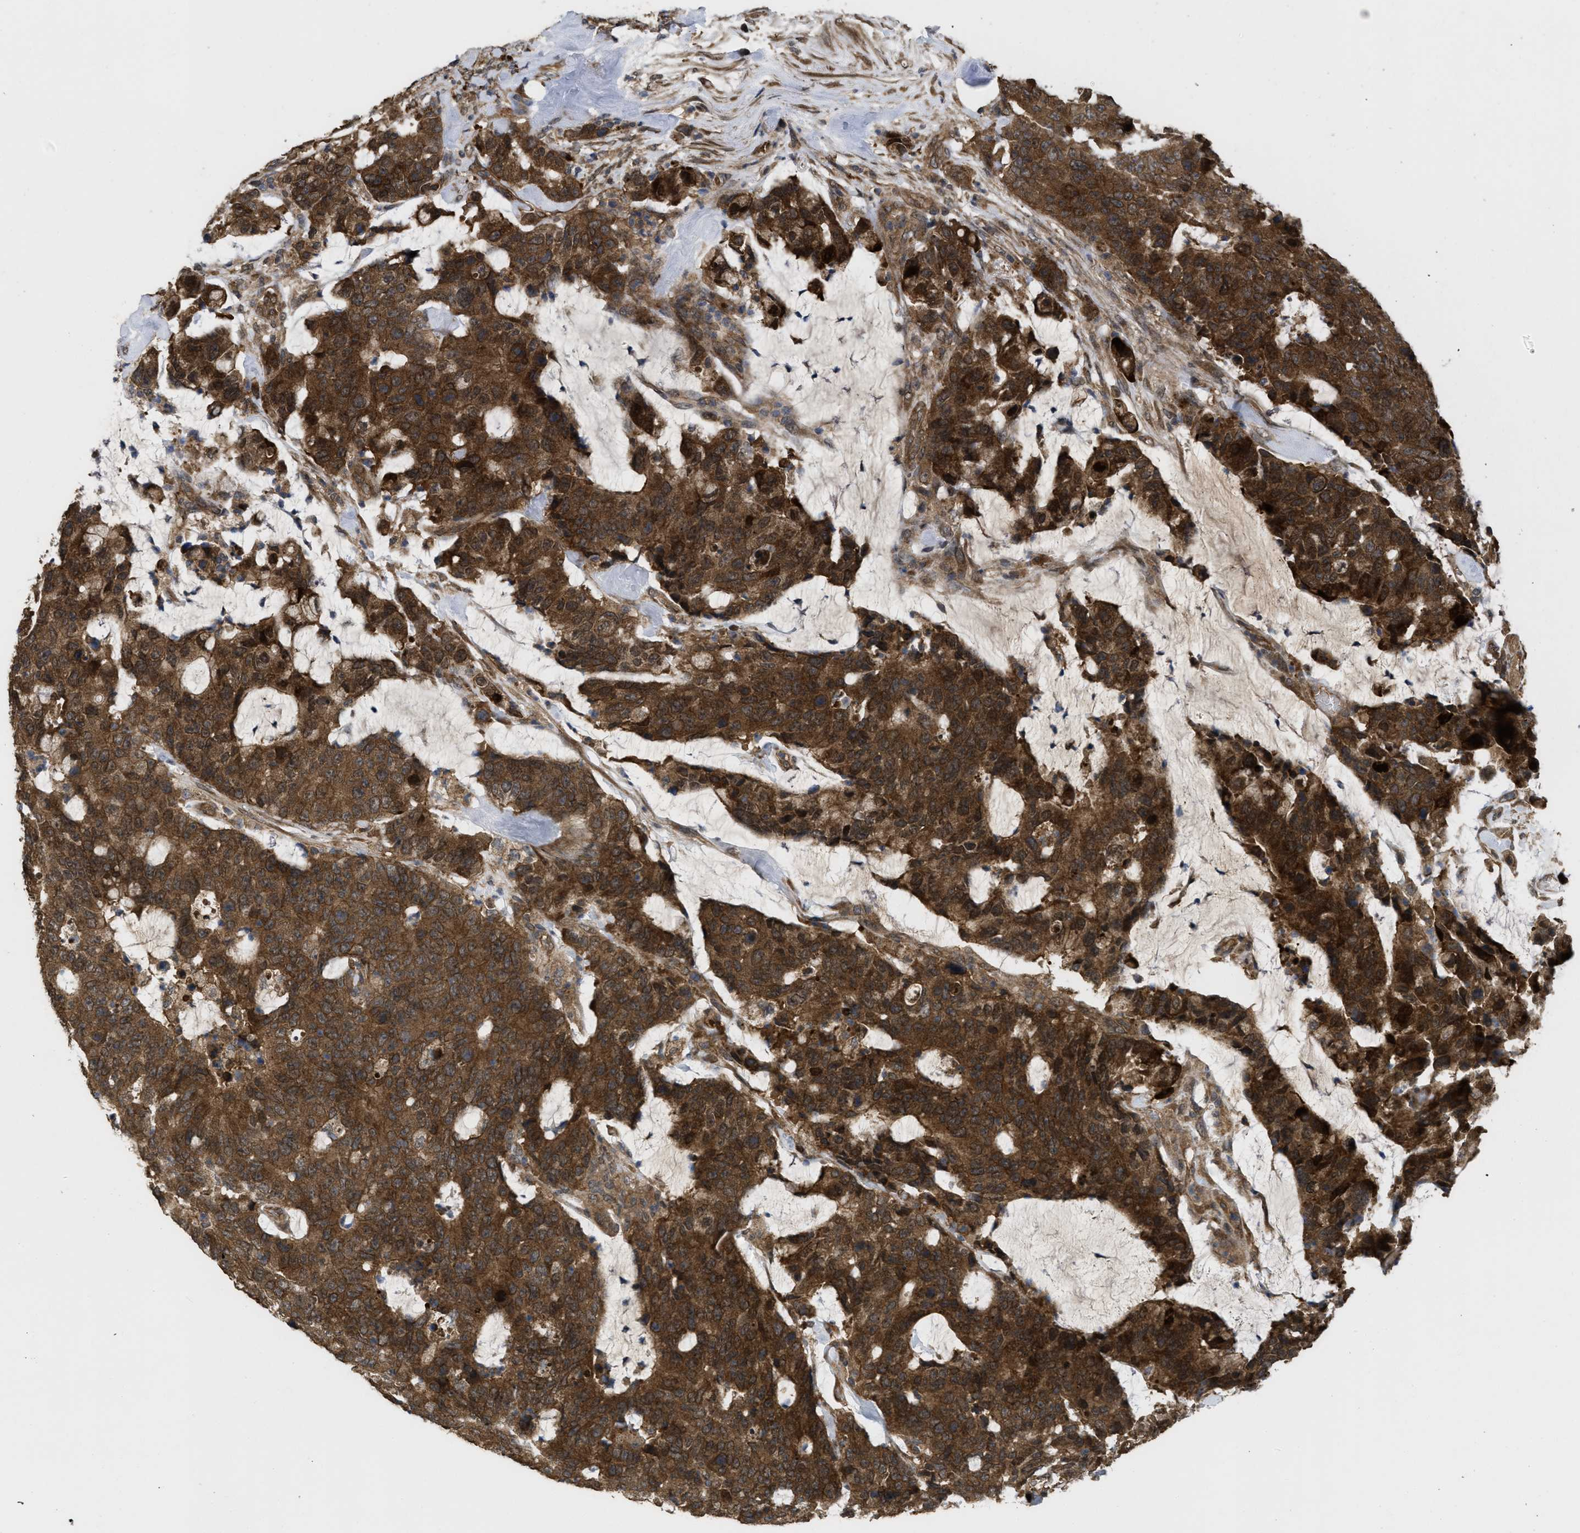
{"staining": {"intensity": "strong", "quantity": ">75%", "location": "cytoplasmic/membranous"}, "tissue": "colorectal cancer", "cell_type": "Tumor cells", "image_type": "cancer", "snomed": [{"axis": "morphology", "description": "Adenocarcinoma, NOS"}, {"axis": "topography", "description": "Colon"}], "caption": "Colorectal adenocarcinoma stained for a protein (brown) displays strong cytoplasmic/membranous positive staining in approximately >75% of tumor cells.", "gene": "FZD6", "patient": {"sex": "female", "age": 86}}